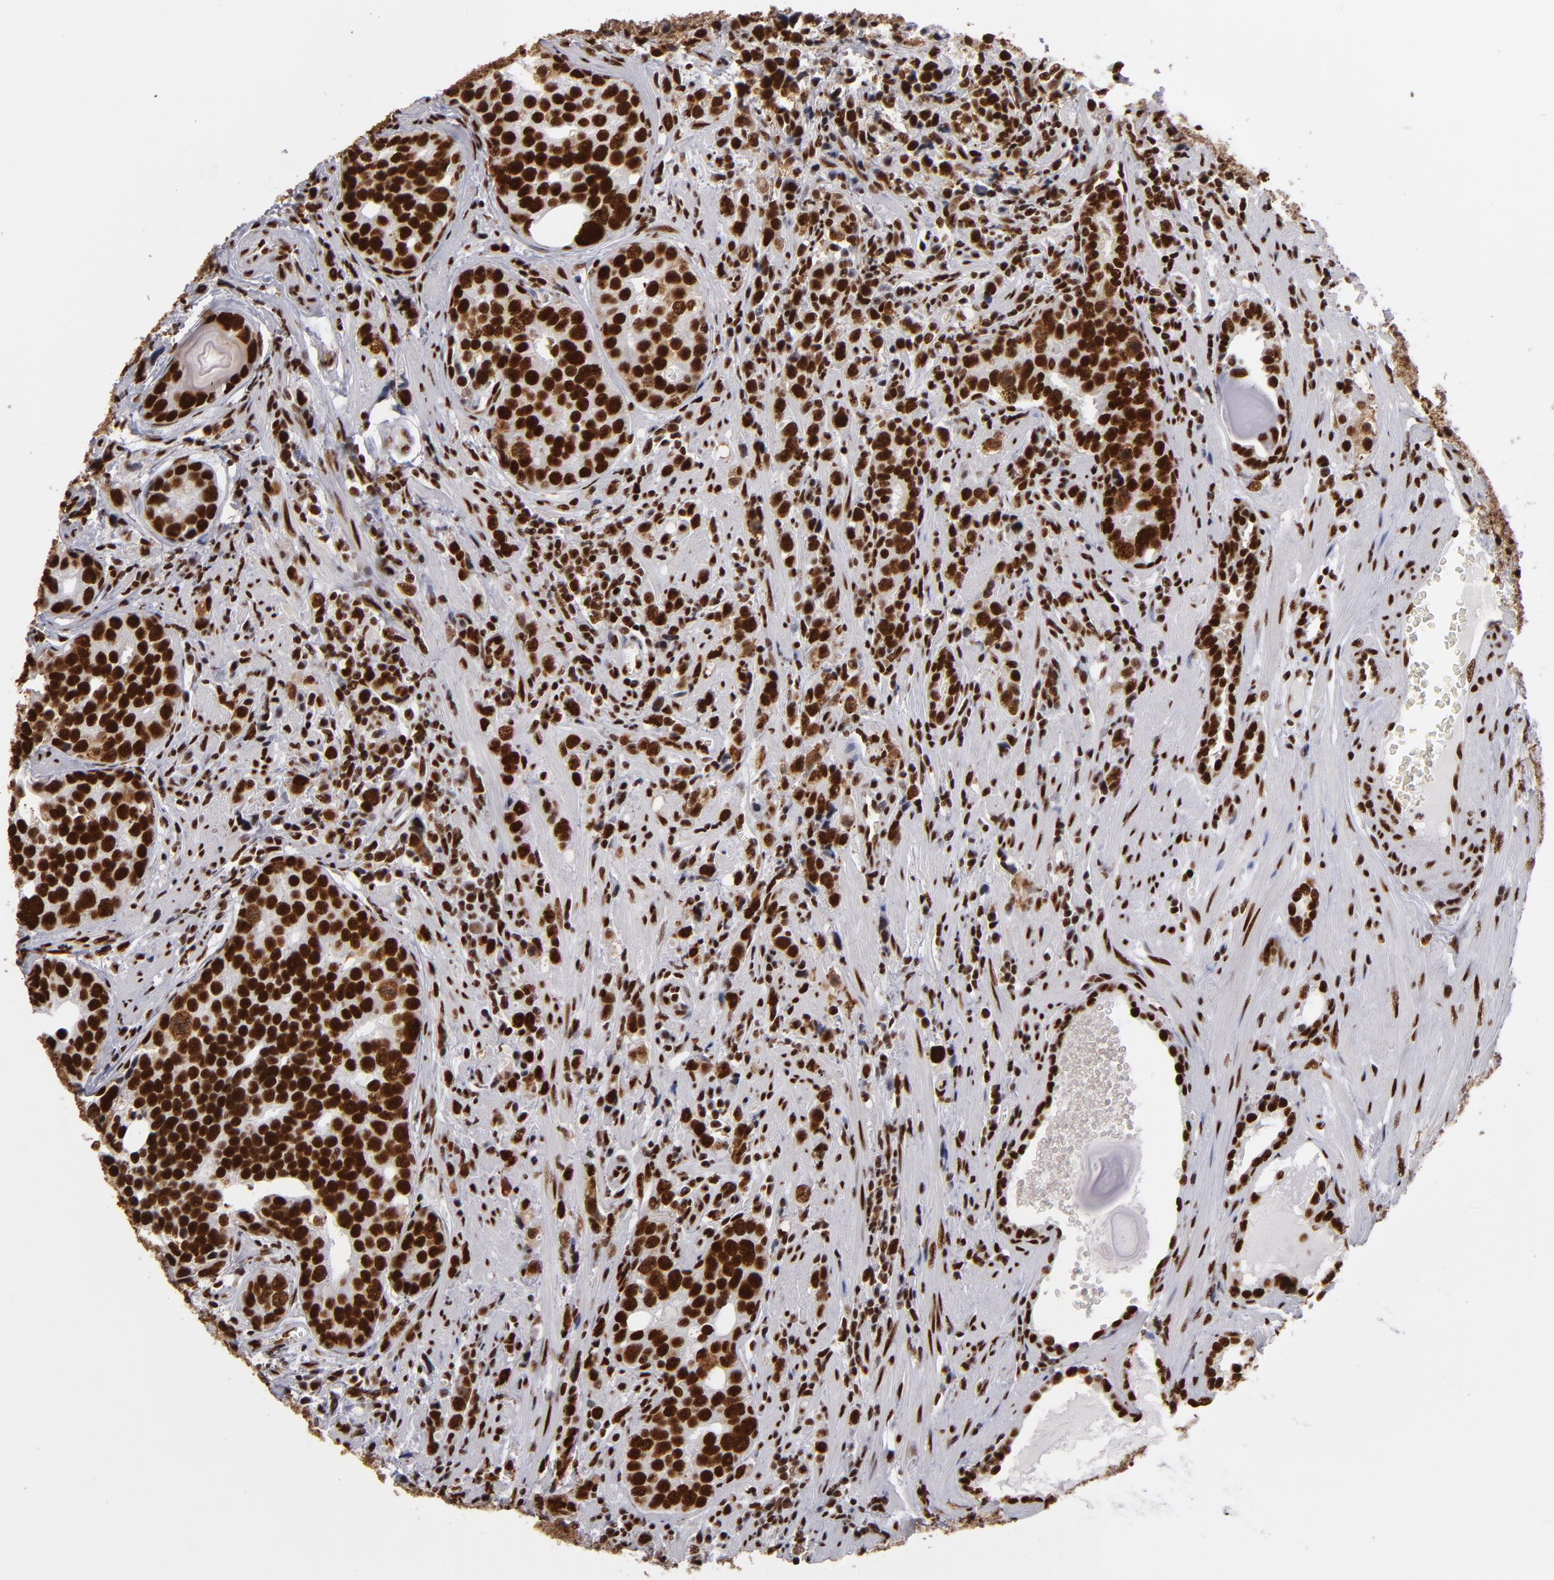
{"staining": {"intensity": "strong", "quantity": ">75%", "location": "nuclear"}, "tissue": "prostate cancer", "cell_type": "Tumor cells", "image_type": "cancer", "snomed": [{"axis": "morphology", "description": "Adenocarcinoma, High grade"}, {"axis": "topography", "description": "Prostate"}], "caption": "The histopathology image shows a brown stain indicating the presence of a protein in the nuclear of tumor cells in high-grade adenocarcinoma (prostate). (IHC, brightfield microscopy, high magnification).", "gene": "MRE11", "patient": {"sex": "male", "age": 71}}